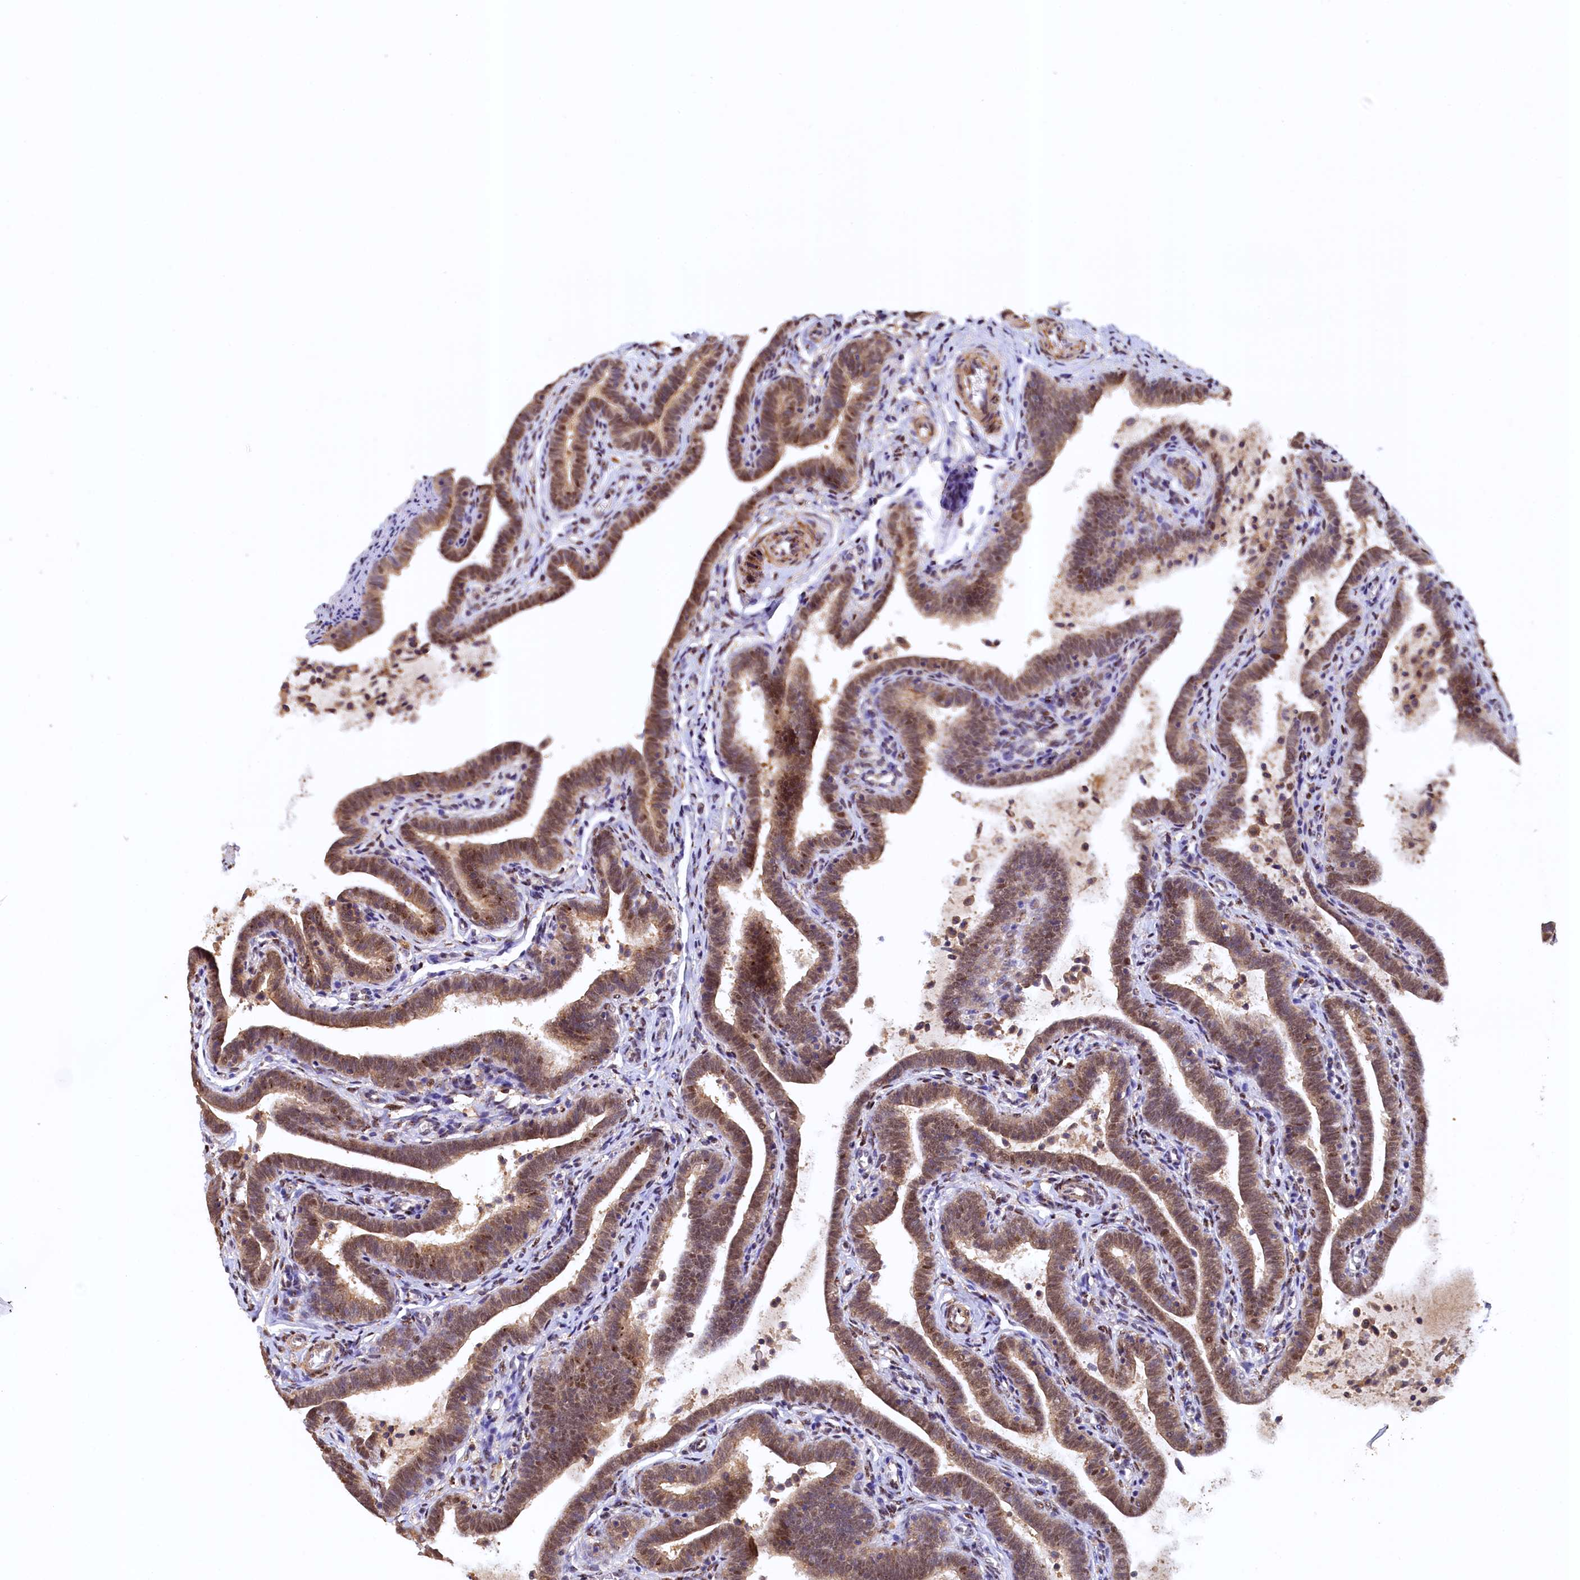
{"staining": {"intensity": "moderate", "quantity": ">75%", "location": "cytoplasmic/membranous,nuclear"}, "tissue": "fallopian tube", "cell_type": "Glandular cells", "image_type": "normal", "snomed": [{"axis": "morphology", "description": "Normal tissue, NOS"}, {"axis": "topography", "description": "Fallopian tube"}], "caption": "Immunohistochemistry image of benign human fallopian tube stained for a protein (brown), which shows medium levels of moderate cytoplasmic/membranous,nuclear staining in approximately >75% of glandular cells.", "gene": "UBL7", "patient": {"sex": "female", "age": 36}}